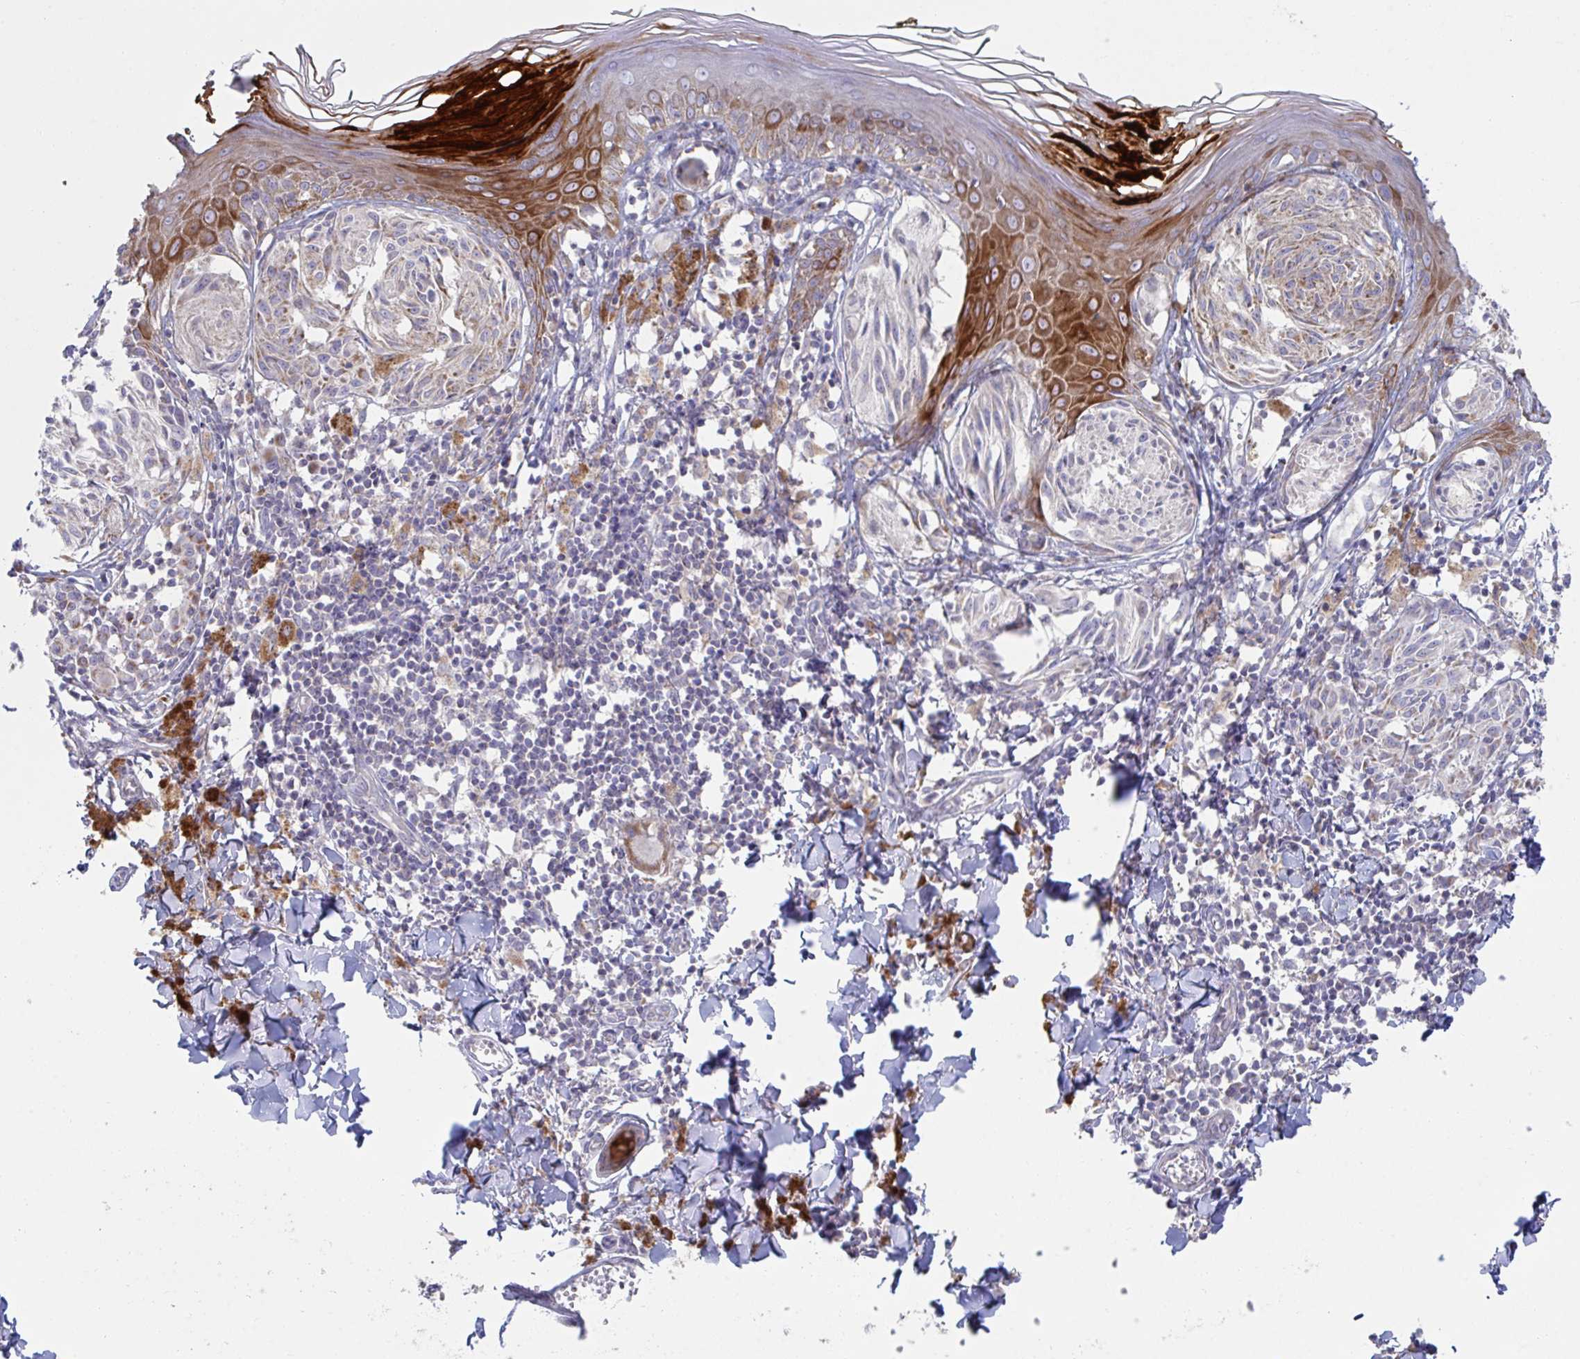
{"staining": {"intensity": "moderate", "quantity": "<25%", "location": "cytoplasmic/membranous"}, "tissue": "melanoma", "cell_type": "Tumor cells", "image_type": "cancer", "snomed": [{"axis": "morphology", "description": "Malignant melanoma, NOS"}, {"axis": "topography", "description": "Skin"}], "caption": "A micrograph of human melanoma stained for a protein shows moderate cytoplasmic/membranous brown staining in tumor cells.", "gene": "NDUFA7", "patient": {"sex": "female", "age": 38}}